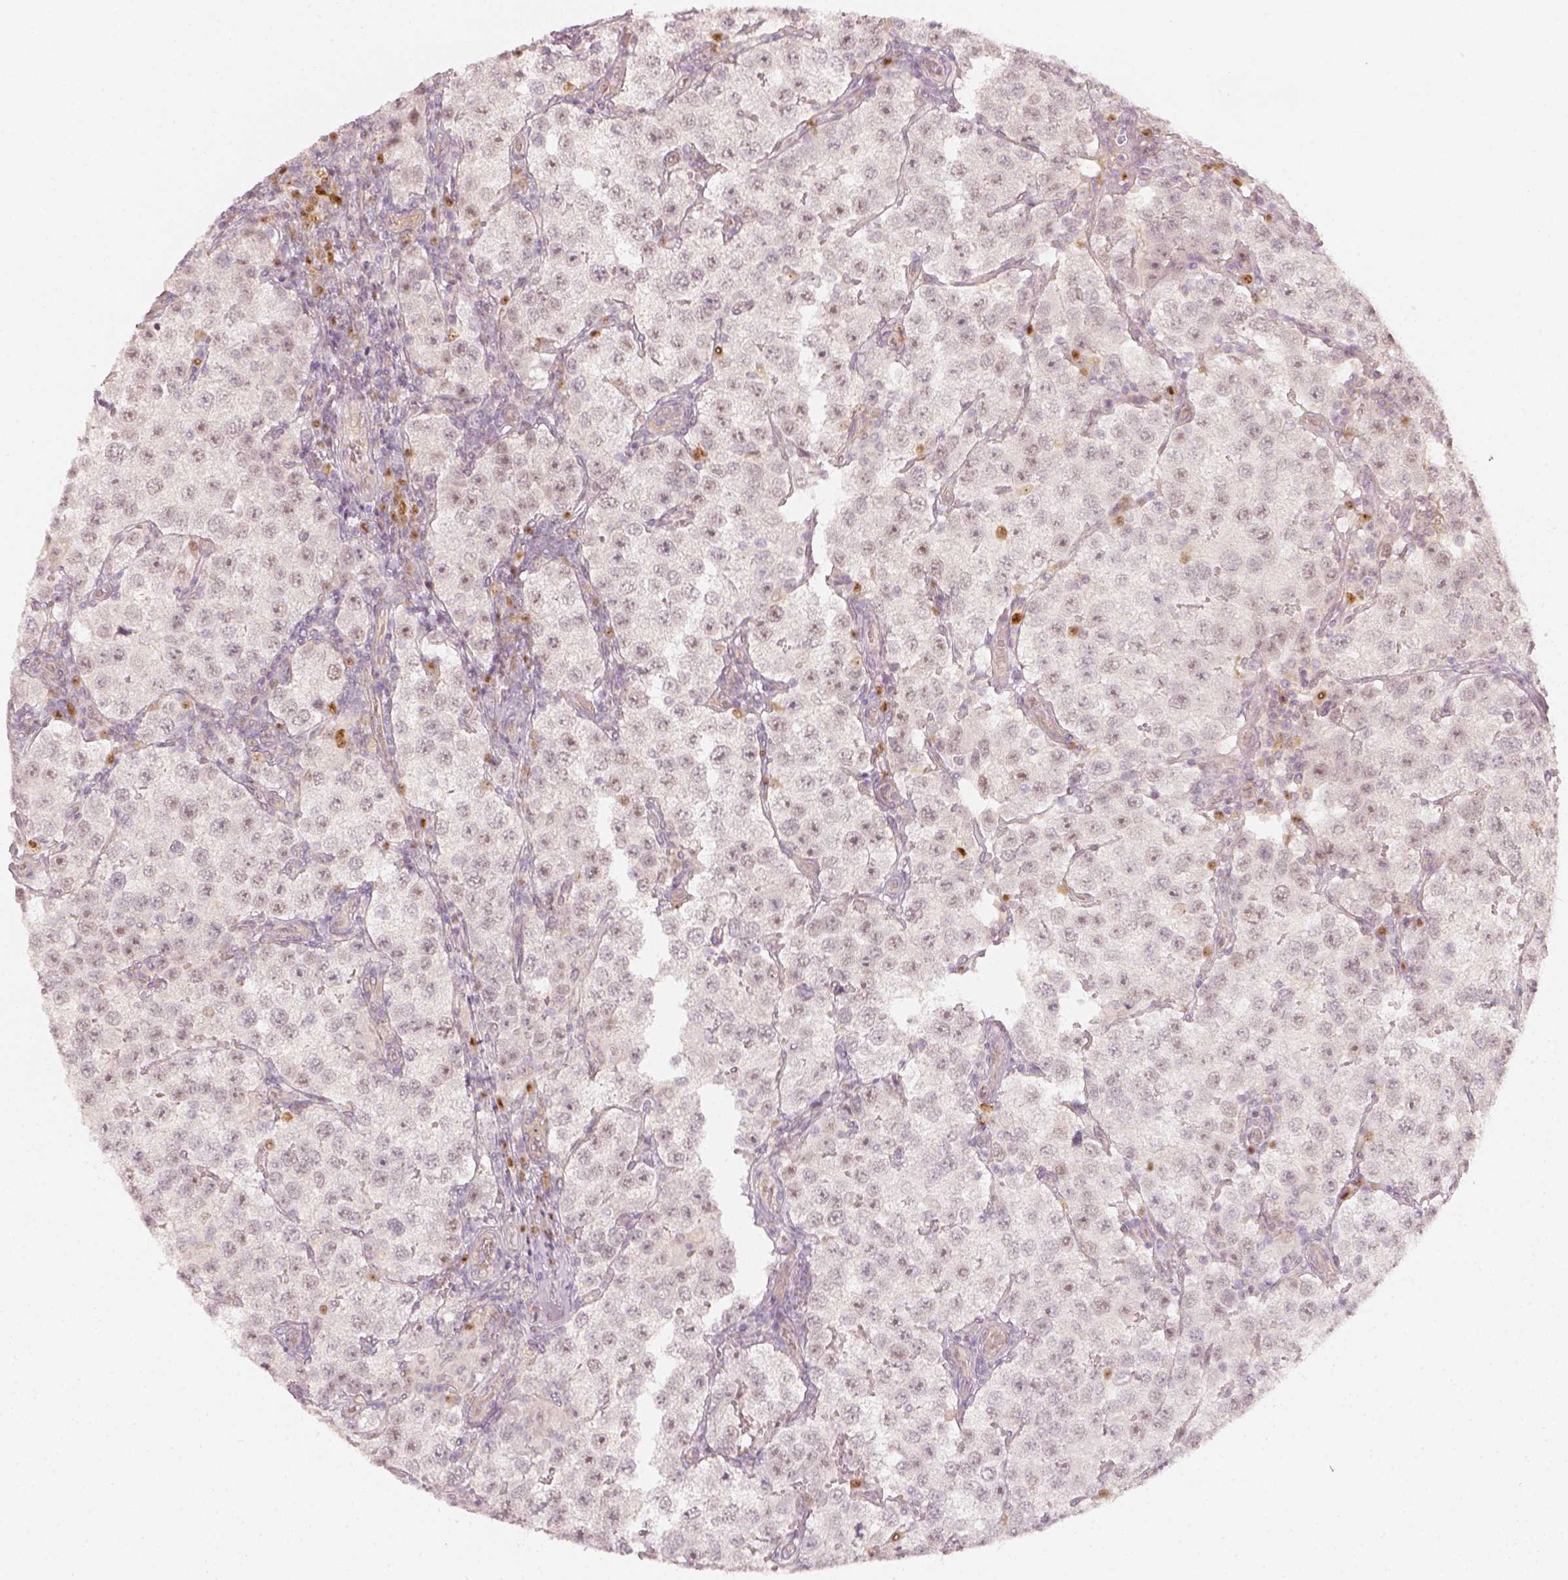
{"staining": {"intensity": "weak", "quantity": "25%-75%", "location": "nuclear"}, "tissue": "testis cancer", "cell_type": "Tumor cells", "image_type": "cancer", "snomed": [{"axis": "morphology", "description": "Seminoma, NOS"}, {"axis": "topography", "description": "Testis"}], "caption": "Immunohistochemistry of seminoma (testis) reveals low levels of weak nuclear expression in about 25%-75% of tumor cells.", "gene": "EAF2", "patient": {"sex": "male", "age": 37}}